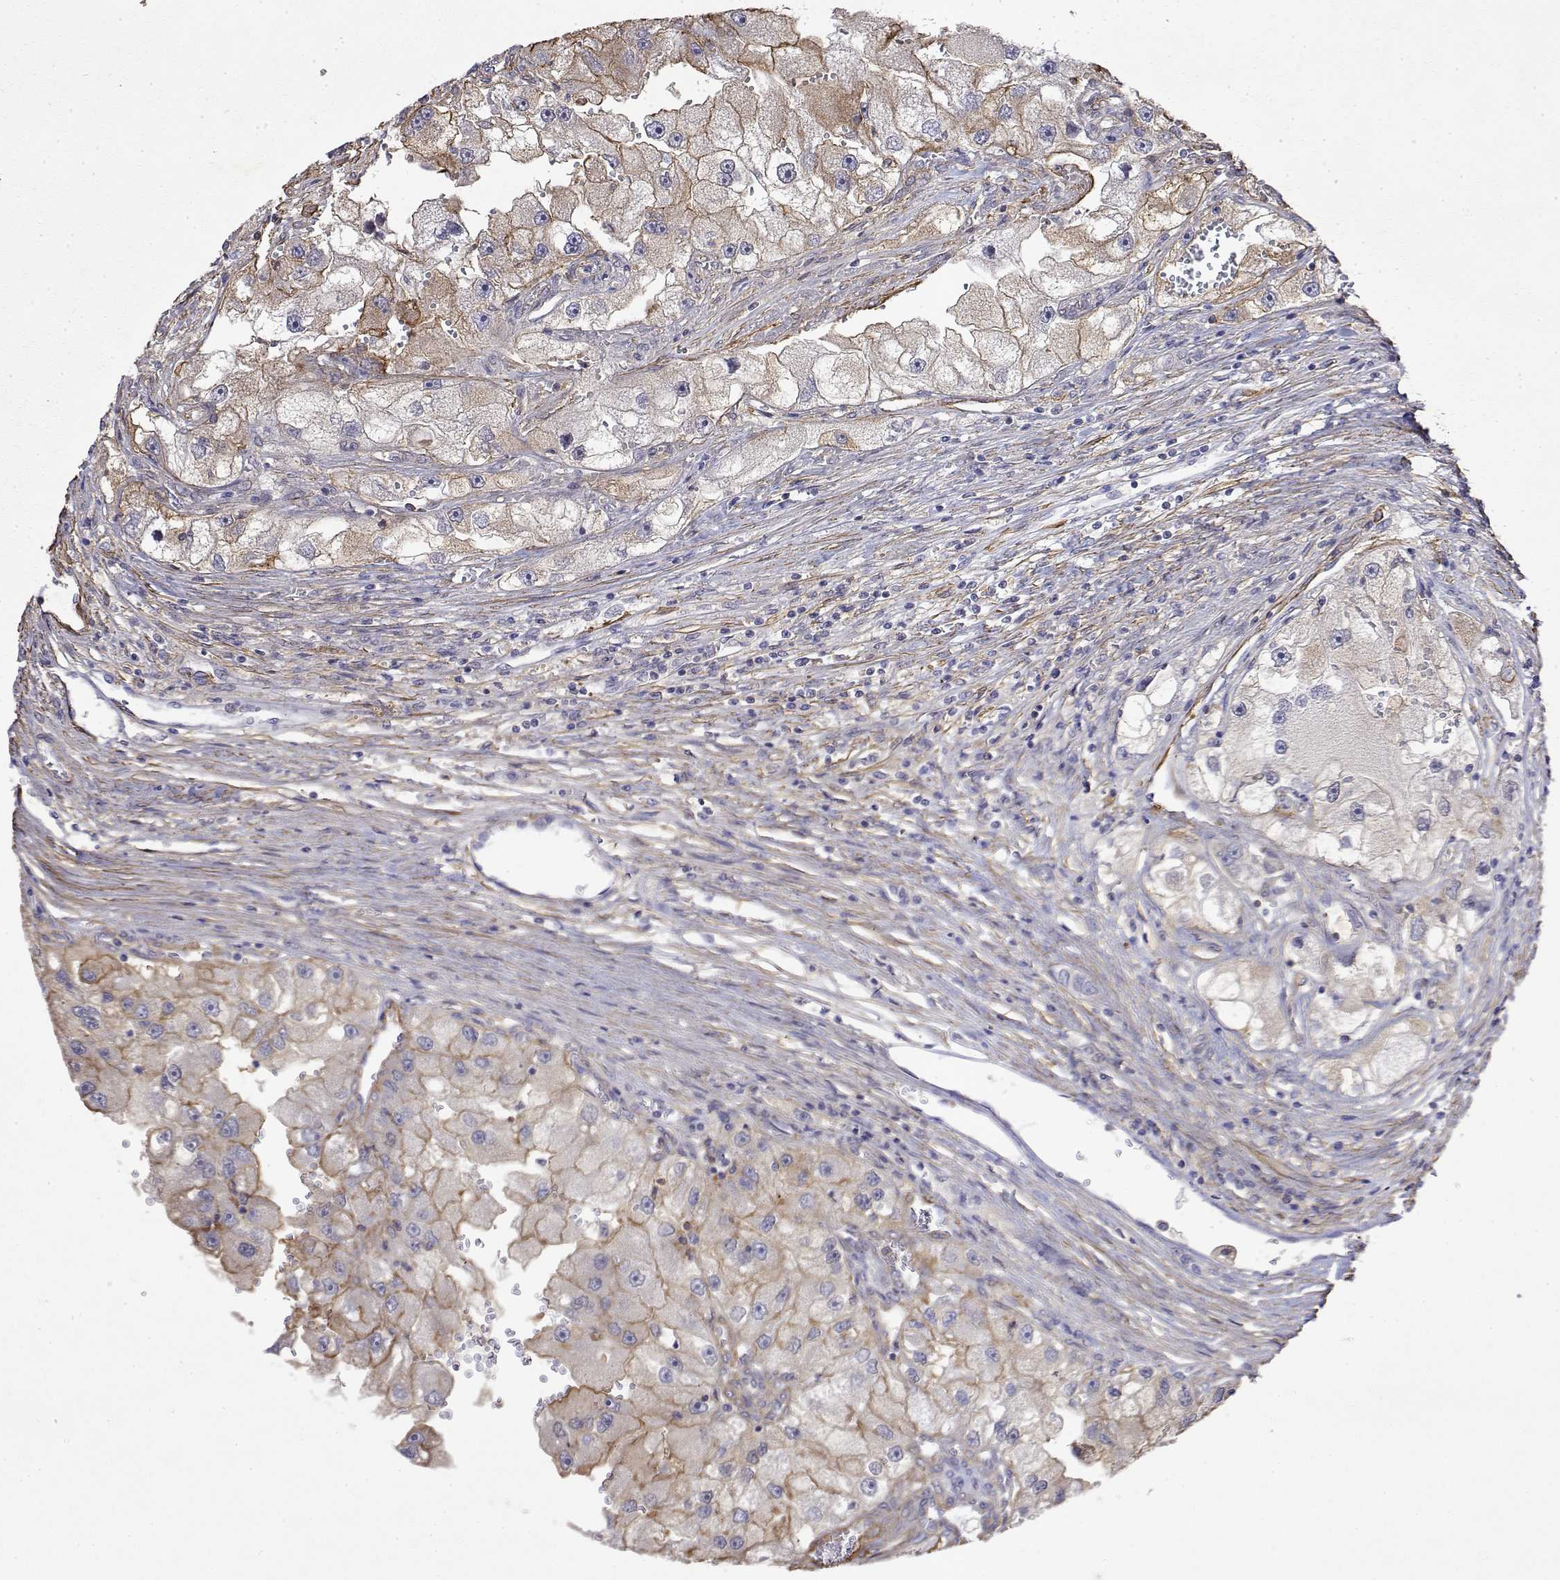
{"staining": {"intensity": "moderate", "quantity": "25%-75%", "location": "cytoplasmic/membranous"}, "tissue": "renal cancer", "cell_type": "Tumor cells", "image_type": "cancer", "snomed": [{"axis": "morphology", "description": "Adenocarcinoma, NOS"}, {"axis": "topography", "description": "Kidney"}], "caption": "Tumor cells reveal medium levels of moderate cytoplasmic/membranous positivity in about 25%-75% of cells in human adenocarcinoma (renal).", "gene": "SOWAHD", "patient": {"sex": "male", "age": 63}}